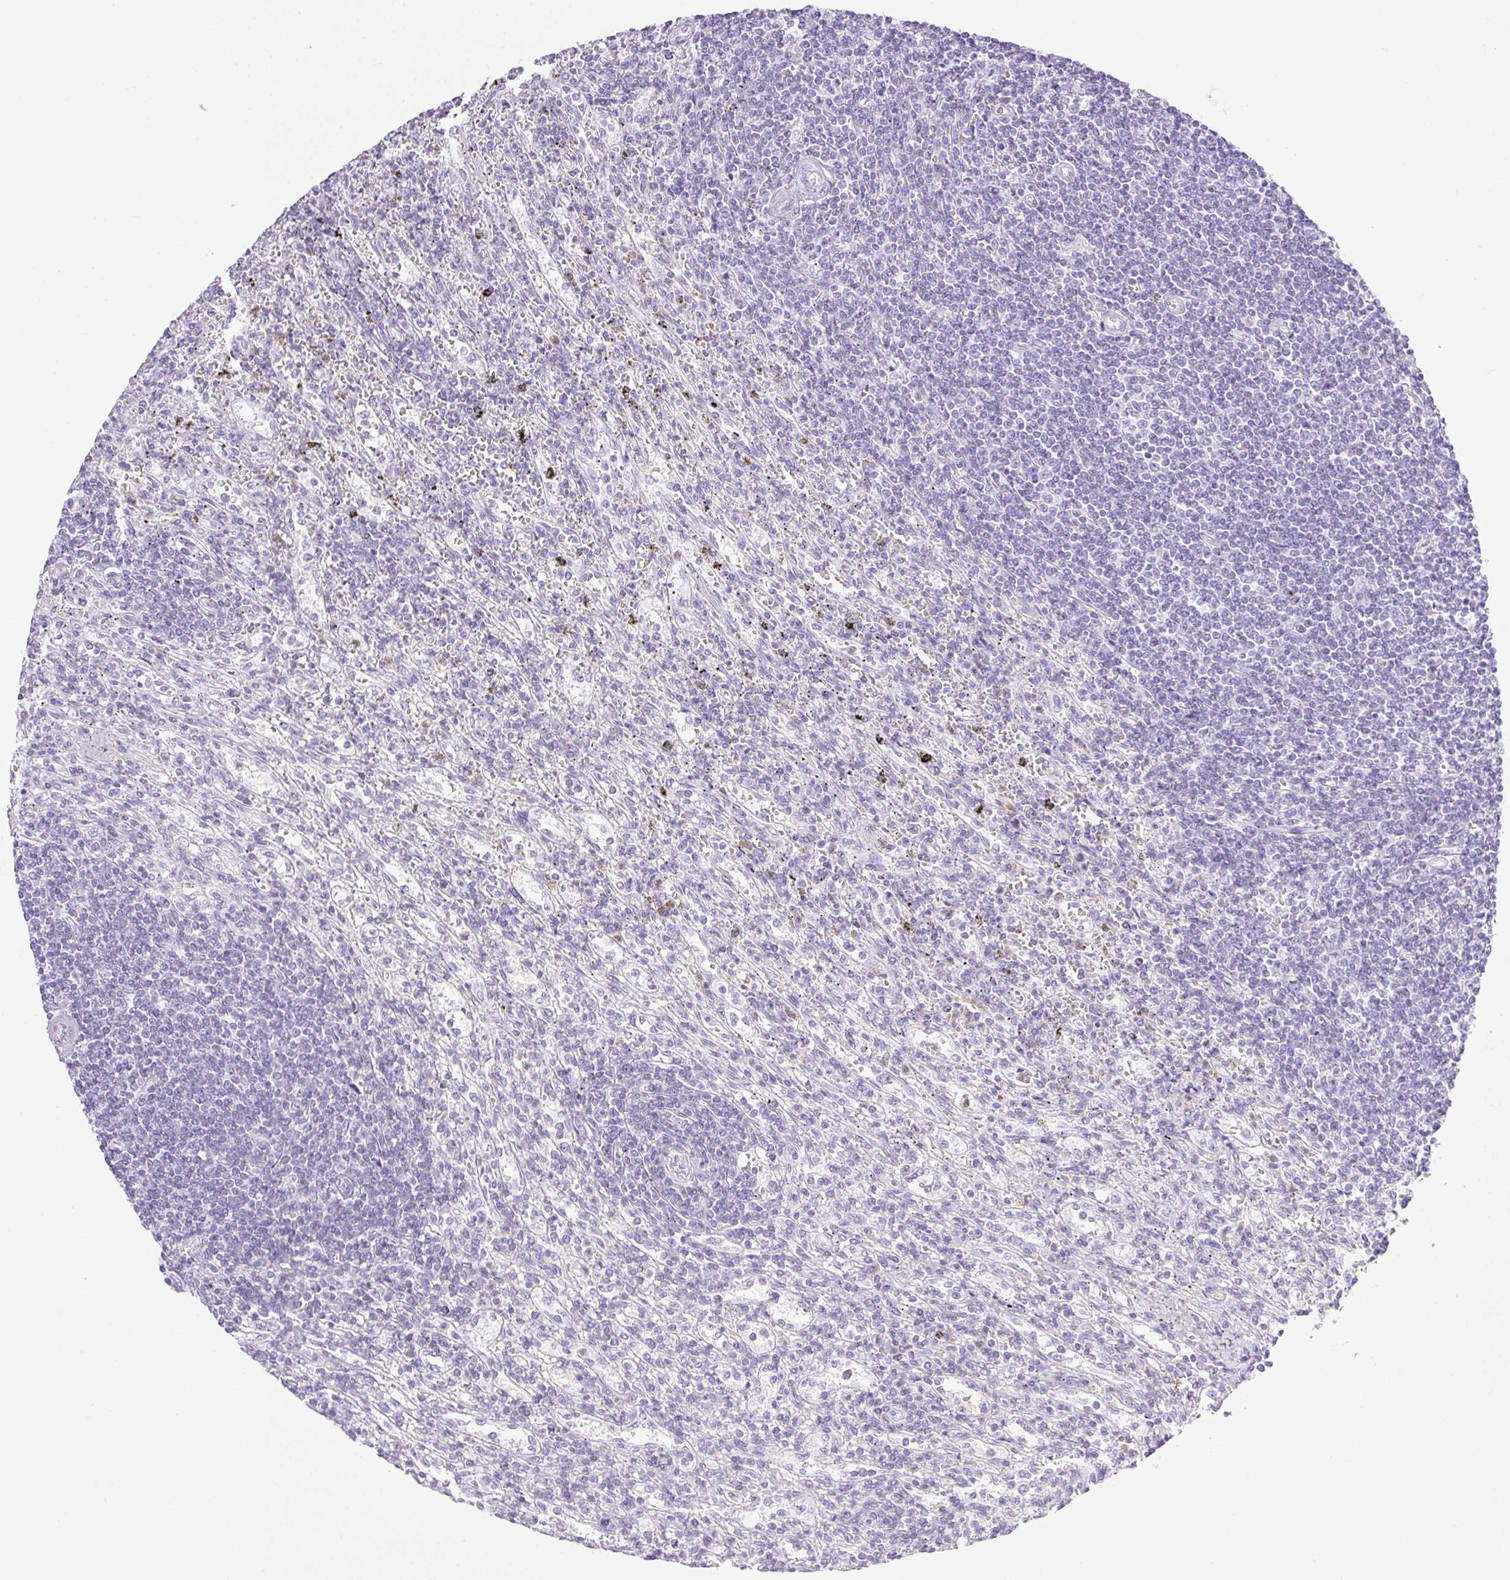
{"staining": {"intensity": "negative", "quantity": "none", "location": "none"}, "tissue": "lymphoma", "cell_type": "Tumor cells", "image_type": "cancer", "snomed": [{"axis": "morphology", "description": "Malignant lymphoma, non-Hodgkin's type, Low grade"}, {"axis": "topography", "description": "Spleen"}], "caption": "An immunohistochemistry micrograph of low-grade malignant lymphoma, non-Hodgkin's type is shown. There is no staining in tumor cells of low-grade malignant lymphoma, non-Hodgkin's type. (Brightfield microscopy of DAB immunohistochemistry (IHC) at high magnification).", "gene": "SPRR4", "patient": {"sex": "male", "age": 76}}